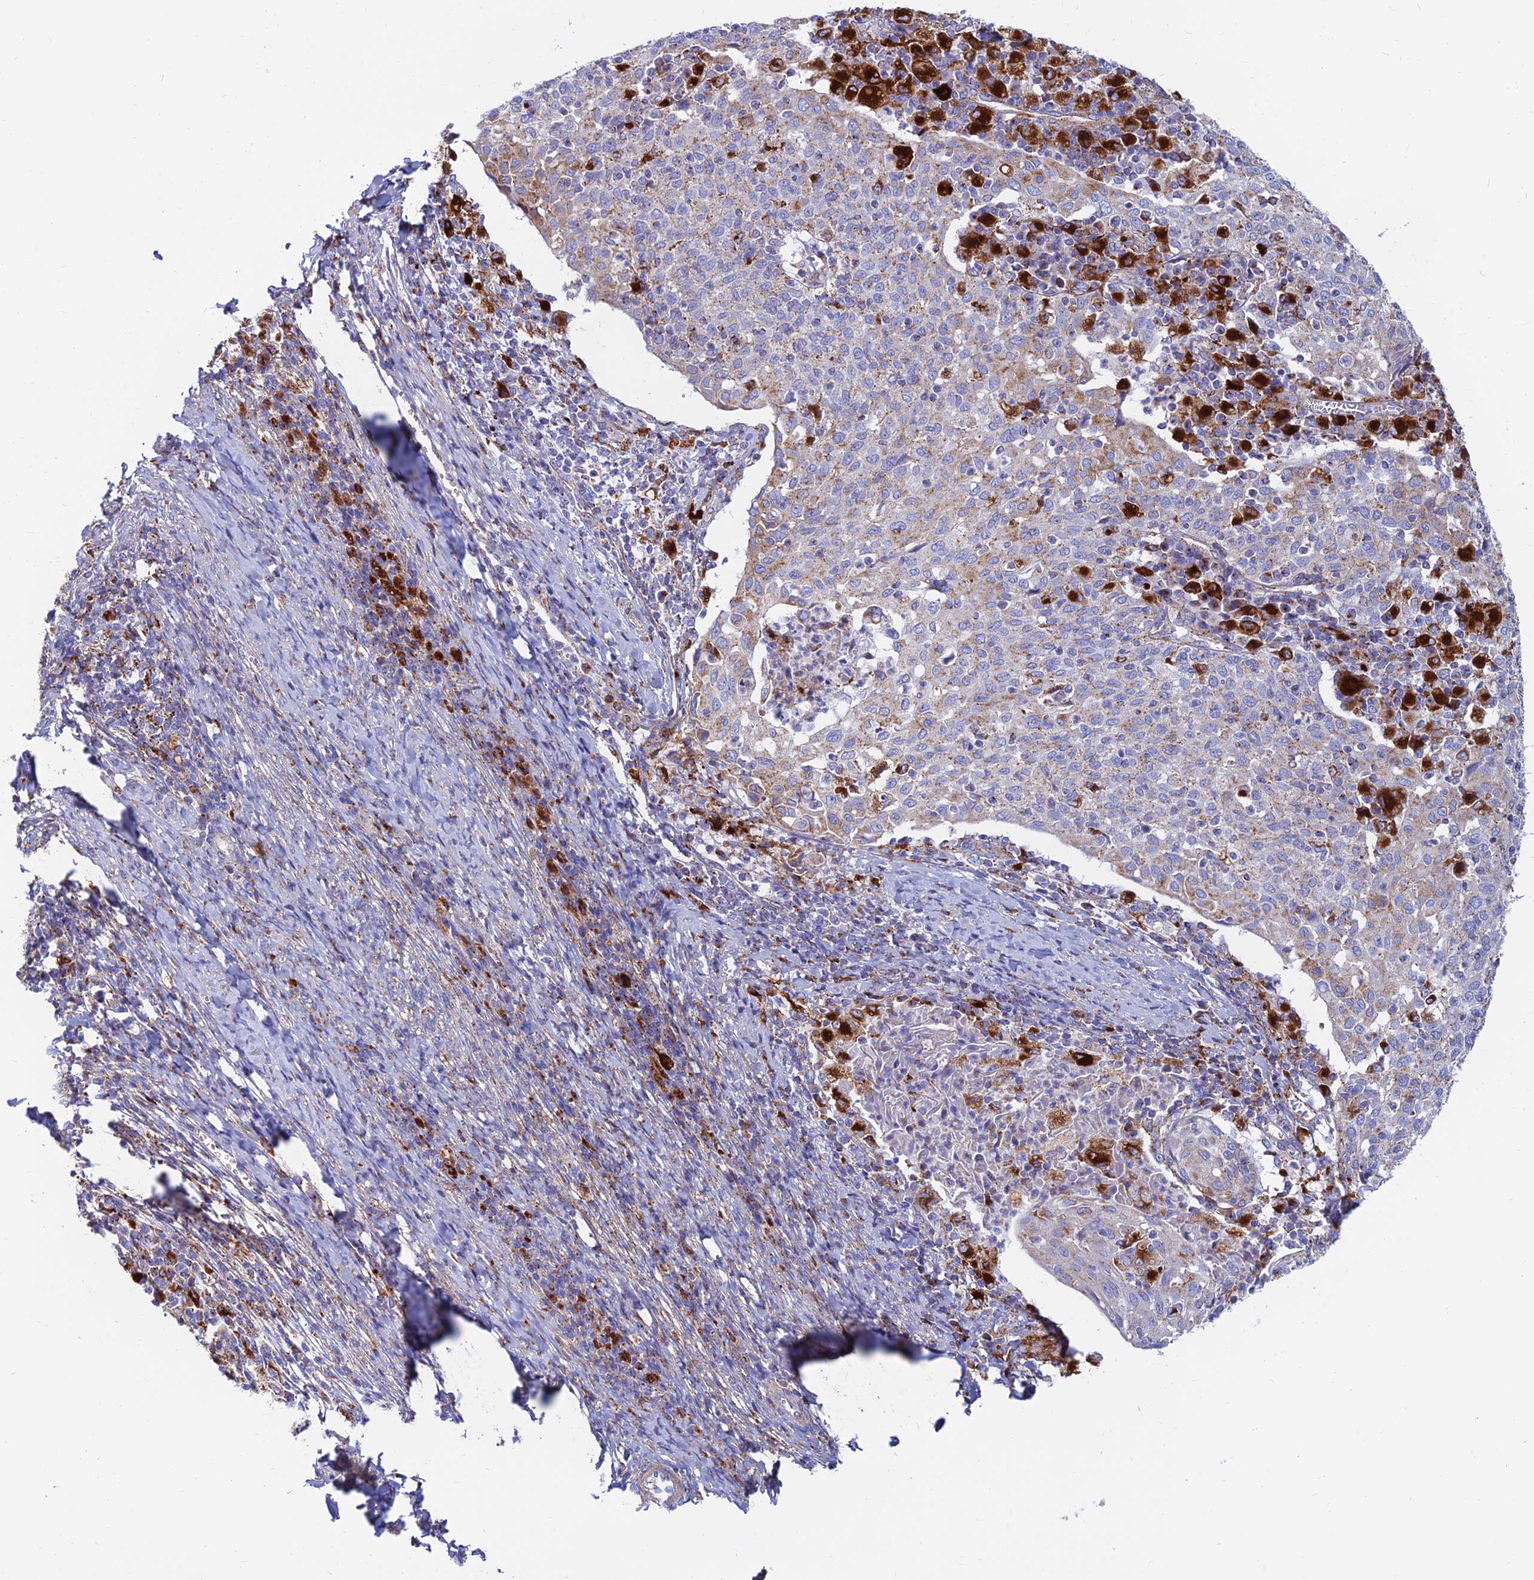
{"staining": {"intensity": "moderate", "quantity": "<25%", "location": "cytoplasmic/membranous"}, "tissue": "cervical cancer", "cell_type": "Tumor cells", "image_type": "cancer", "snomed": [{"axis": "morphology", "description": "Squamous cell carcinoma, NOS"}, {"axis": "topography", "description": "Cervix"}], "caption": "A brown stain shows moderate cytoplasmic/membranous expression of a protein in cervical squamous cell carcinoma tumor cells.", "gene": "SPNS1", "patient": {"sex": "female", "age": 52}}